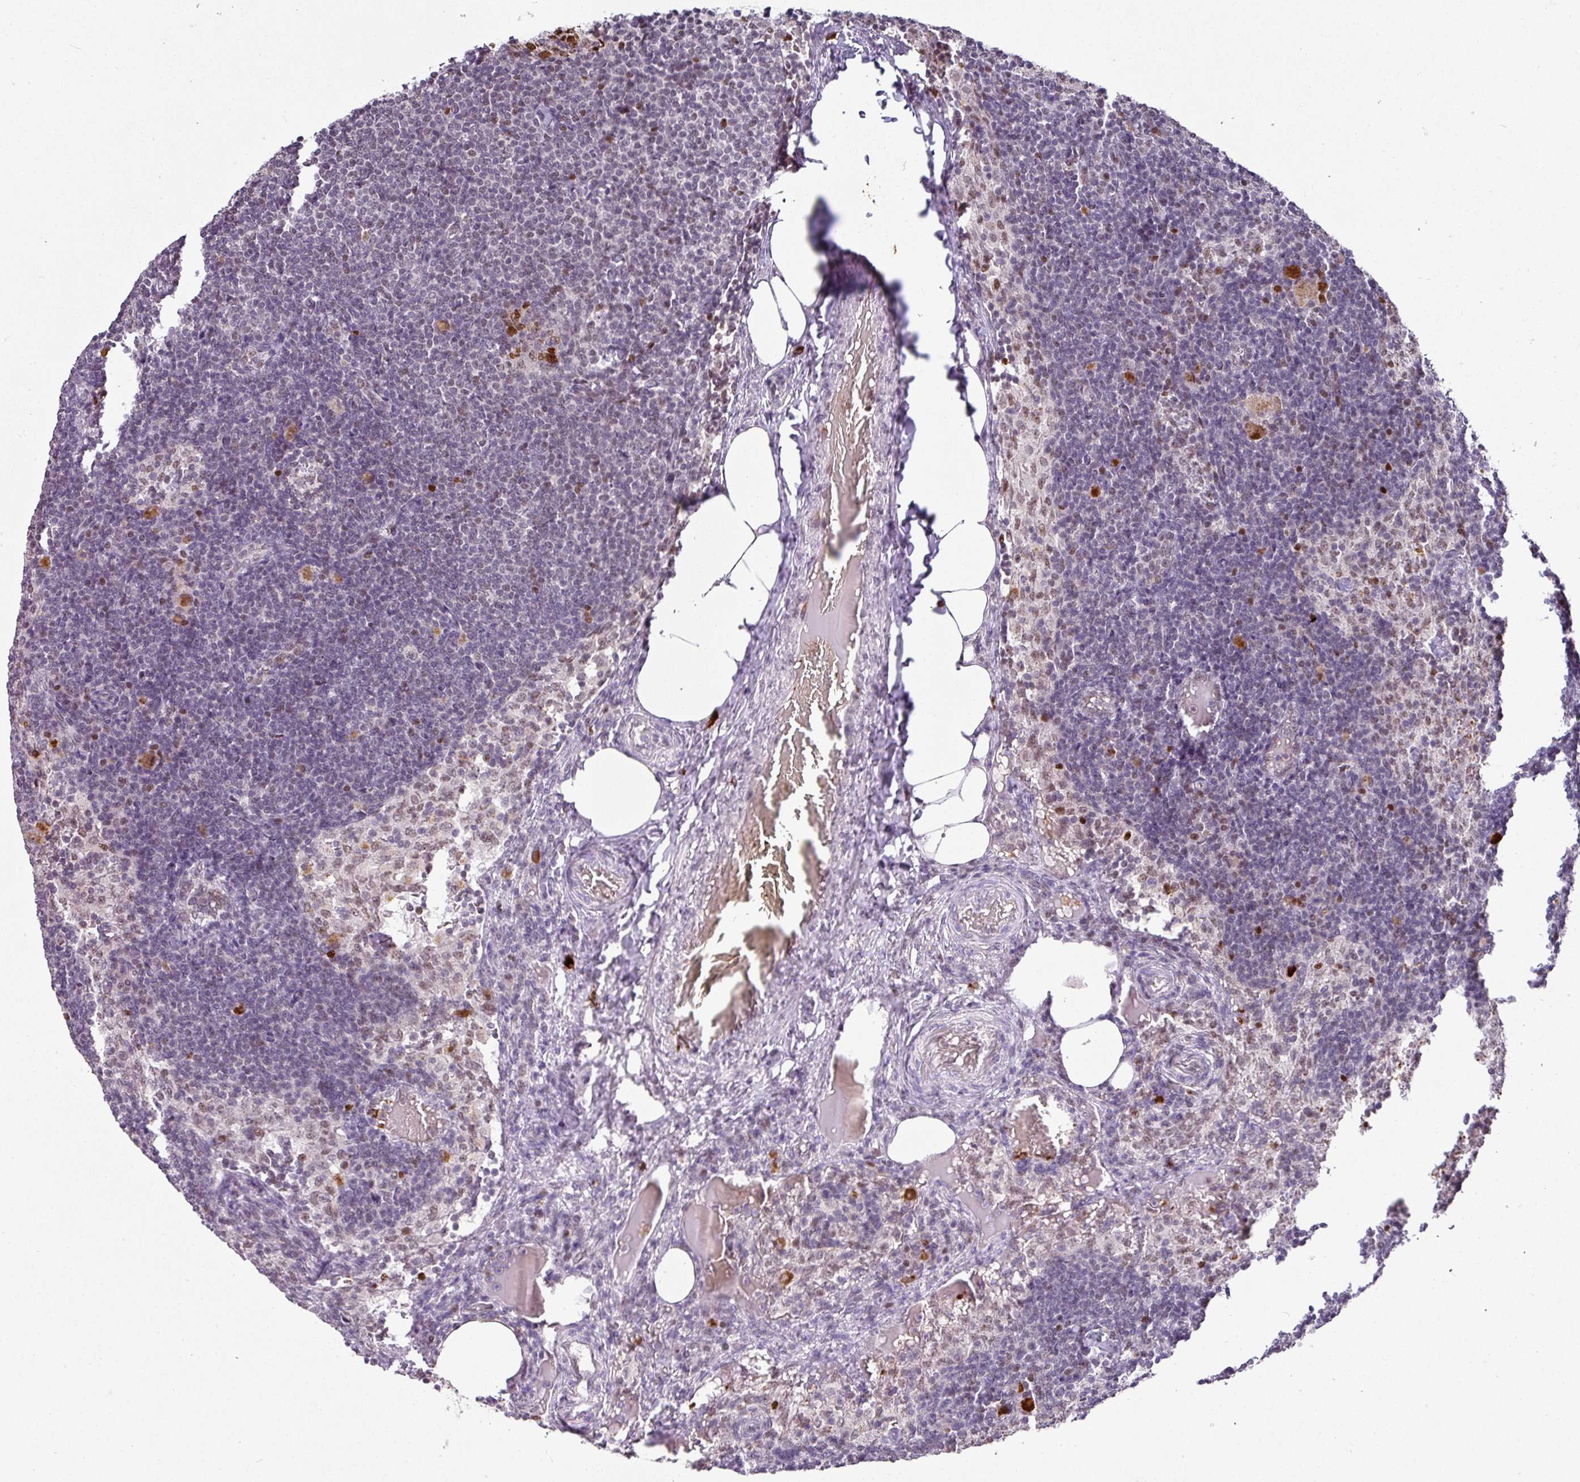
{"staining": {"intensity": "strong", "quantity": ">75%", "location": "nuclear"}, "tissue": "lymph node", "cell_type": "Germinal center cells", "image_type": "normal", "snomed": [{"axis": "morphology", "description": "Normal tissue, NOS"}, {"axis": "topography", "description": "Lymph node"}], "caption": "Immunohistochemistry (IHC) (DAB) staining of benign human lymph node displays strong nuclear protein positivity in approximately >75% of germinal center cells.", "gene": "NEIL1", "patient": {"sex": "male", "age": 49}}